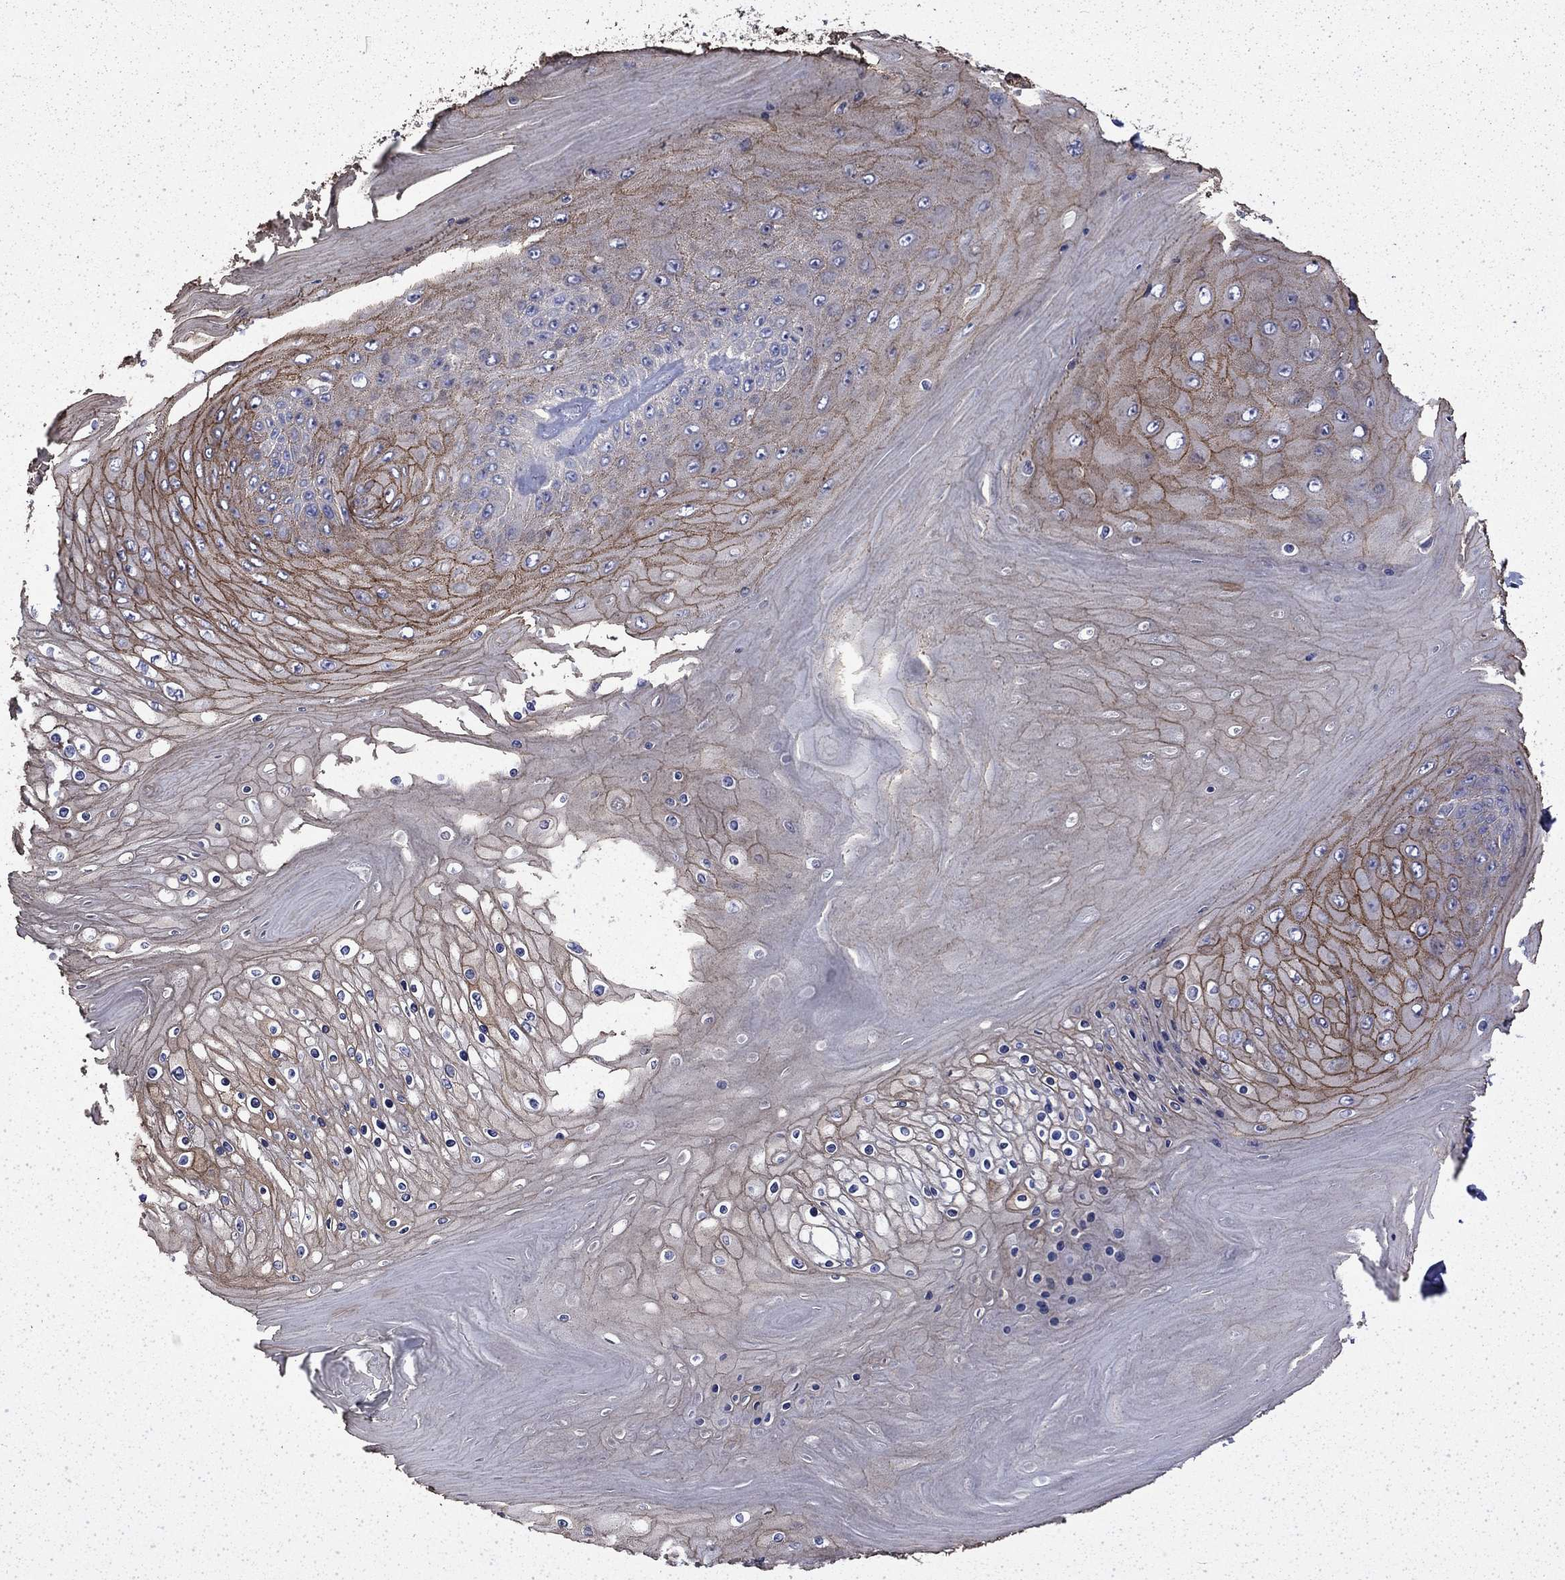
{"staining": {"intensity": "moderate", "quantity": "25%-75%", "location": "cytoplasmic/membranous"}, "tissue": "skin cancer", "cell_type": "Tumor cells", "image_type": "cancer", "snomed": [{"axis": "morphology", "description": "Squamous cell carcinoma, NOS"}, {"axis": "topography", "description": "Skin"}], "caption": "Protein analysis of skin squamous cell carcinoma tissue shows moderate cytoplasmic/membranous positivity in approximately 25%-75% of tumor cells.", "gene": "DTNA", "patient": {"sex": "male", "age": 62}}